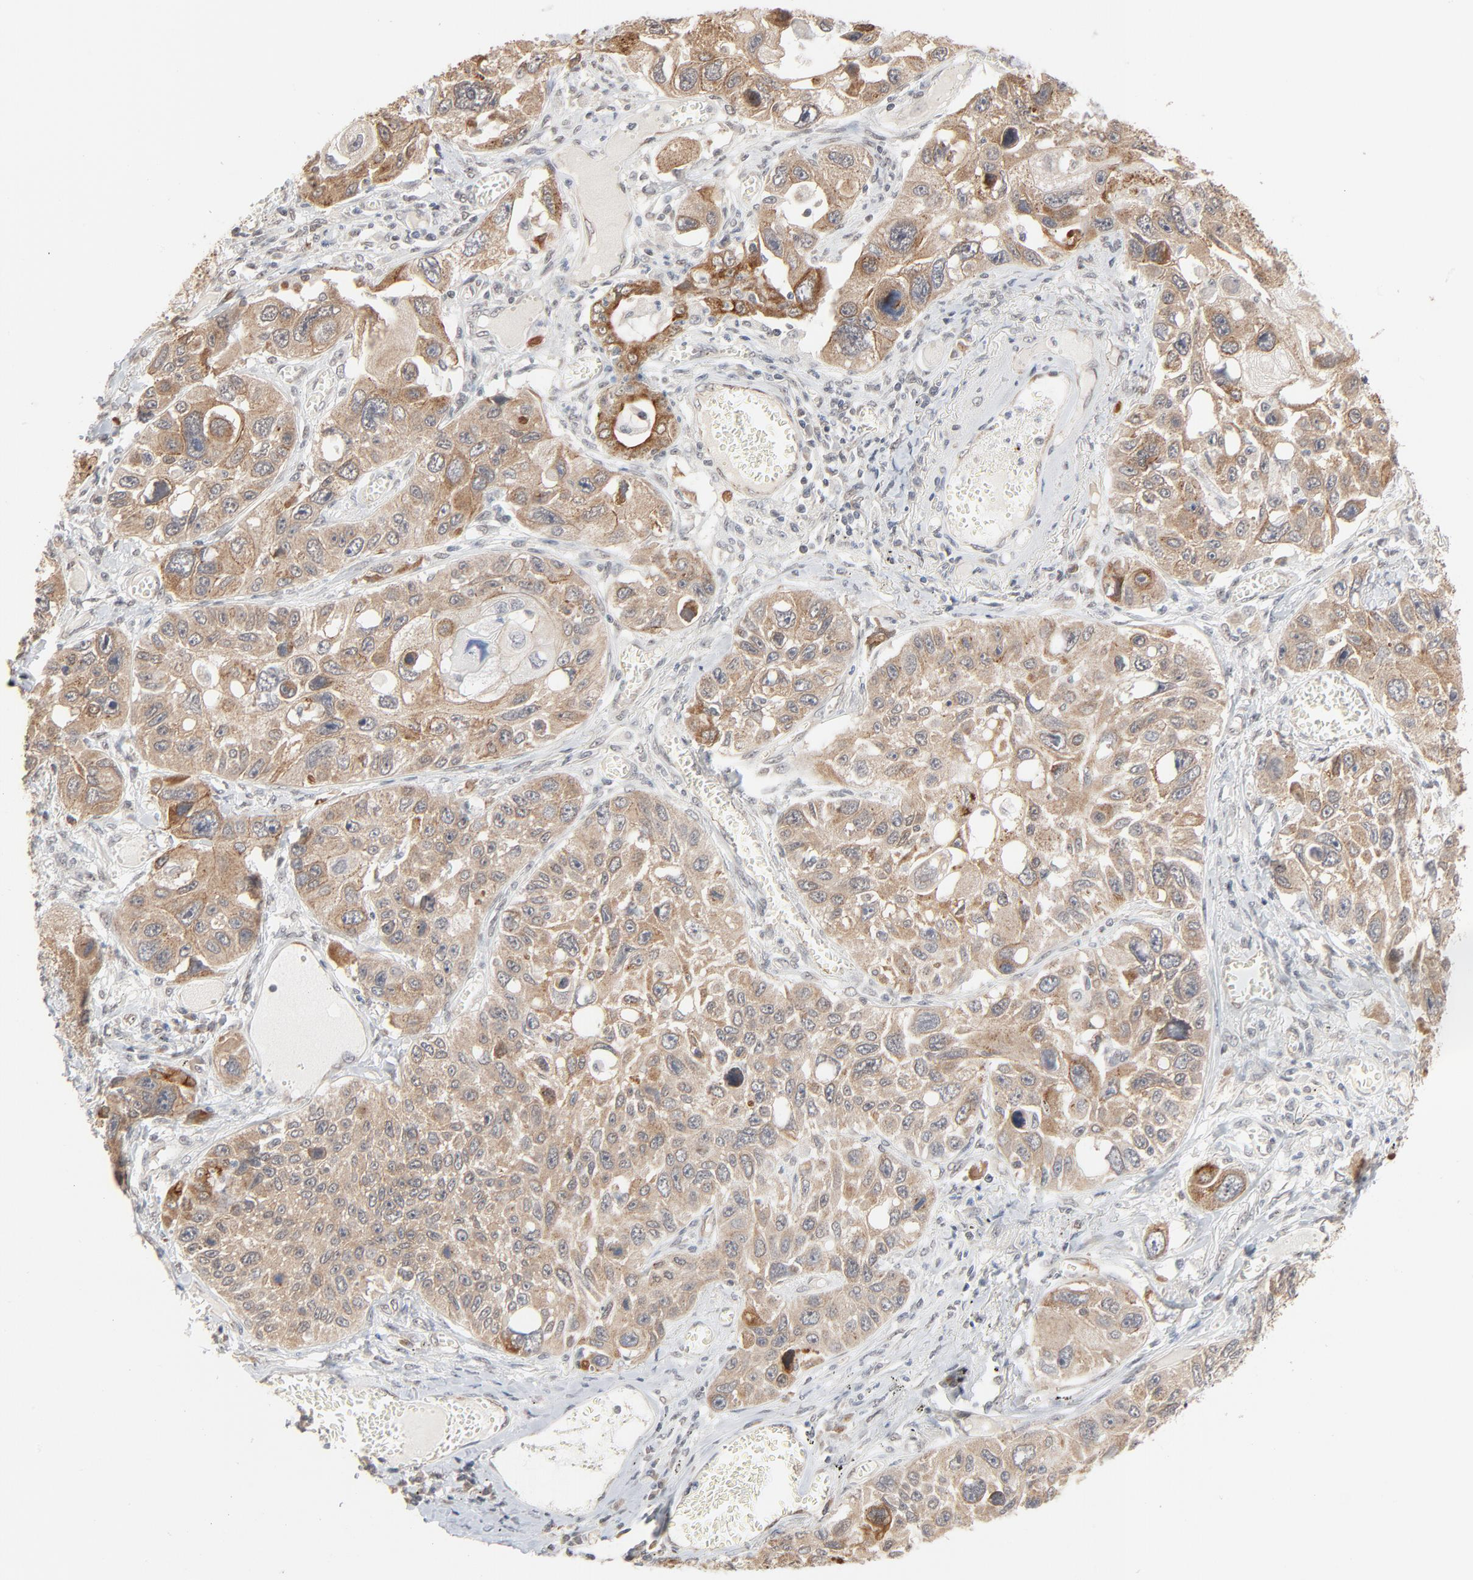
{"staining": {"intensity": "moderate", "quantity": "25%-75%", "location": "cytoplasmic/membranous"}, "tissue": "lung cancer", "cell_type": "Tumor cells", "image_type": "cancer", "snomed": [{"axis": "morphology", "description": "Squamous cell carcinoma, NOS"}, {"axis": "topography", "description": "Lung"}], "caption": "Protein staining of lung squamous cell carcinoma tissue demonstrates moderate cytoplasmic/membranous positivity in about 25%-75% of tumor cells.", "gene": "ITPR3", "patient": {"sex": "male", "age": 71}}